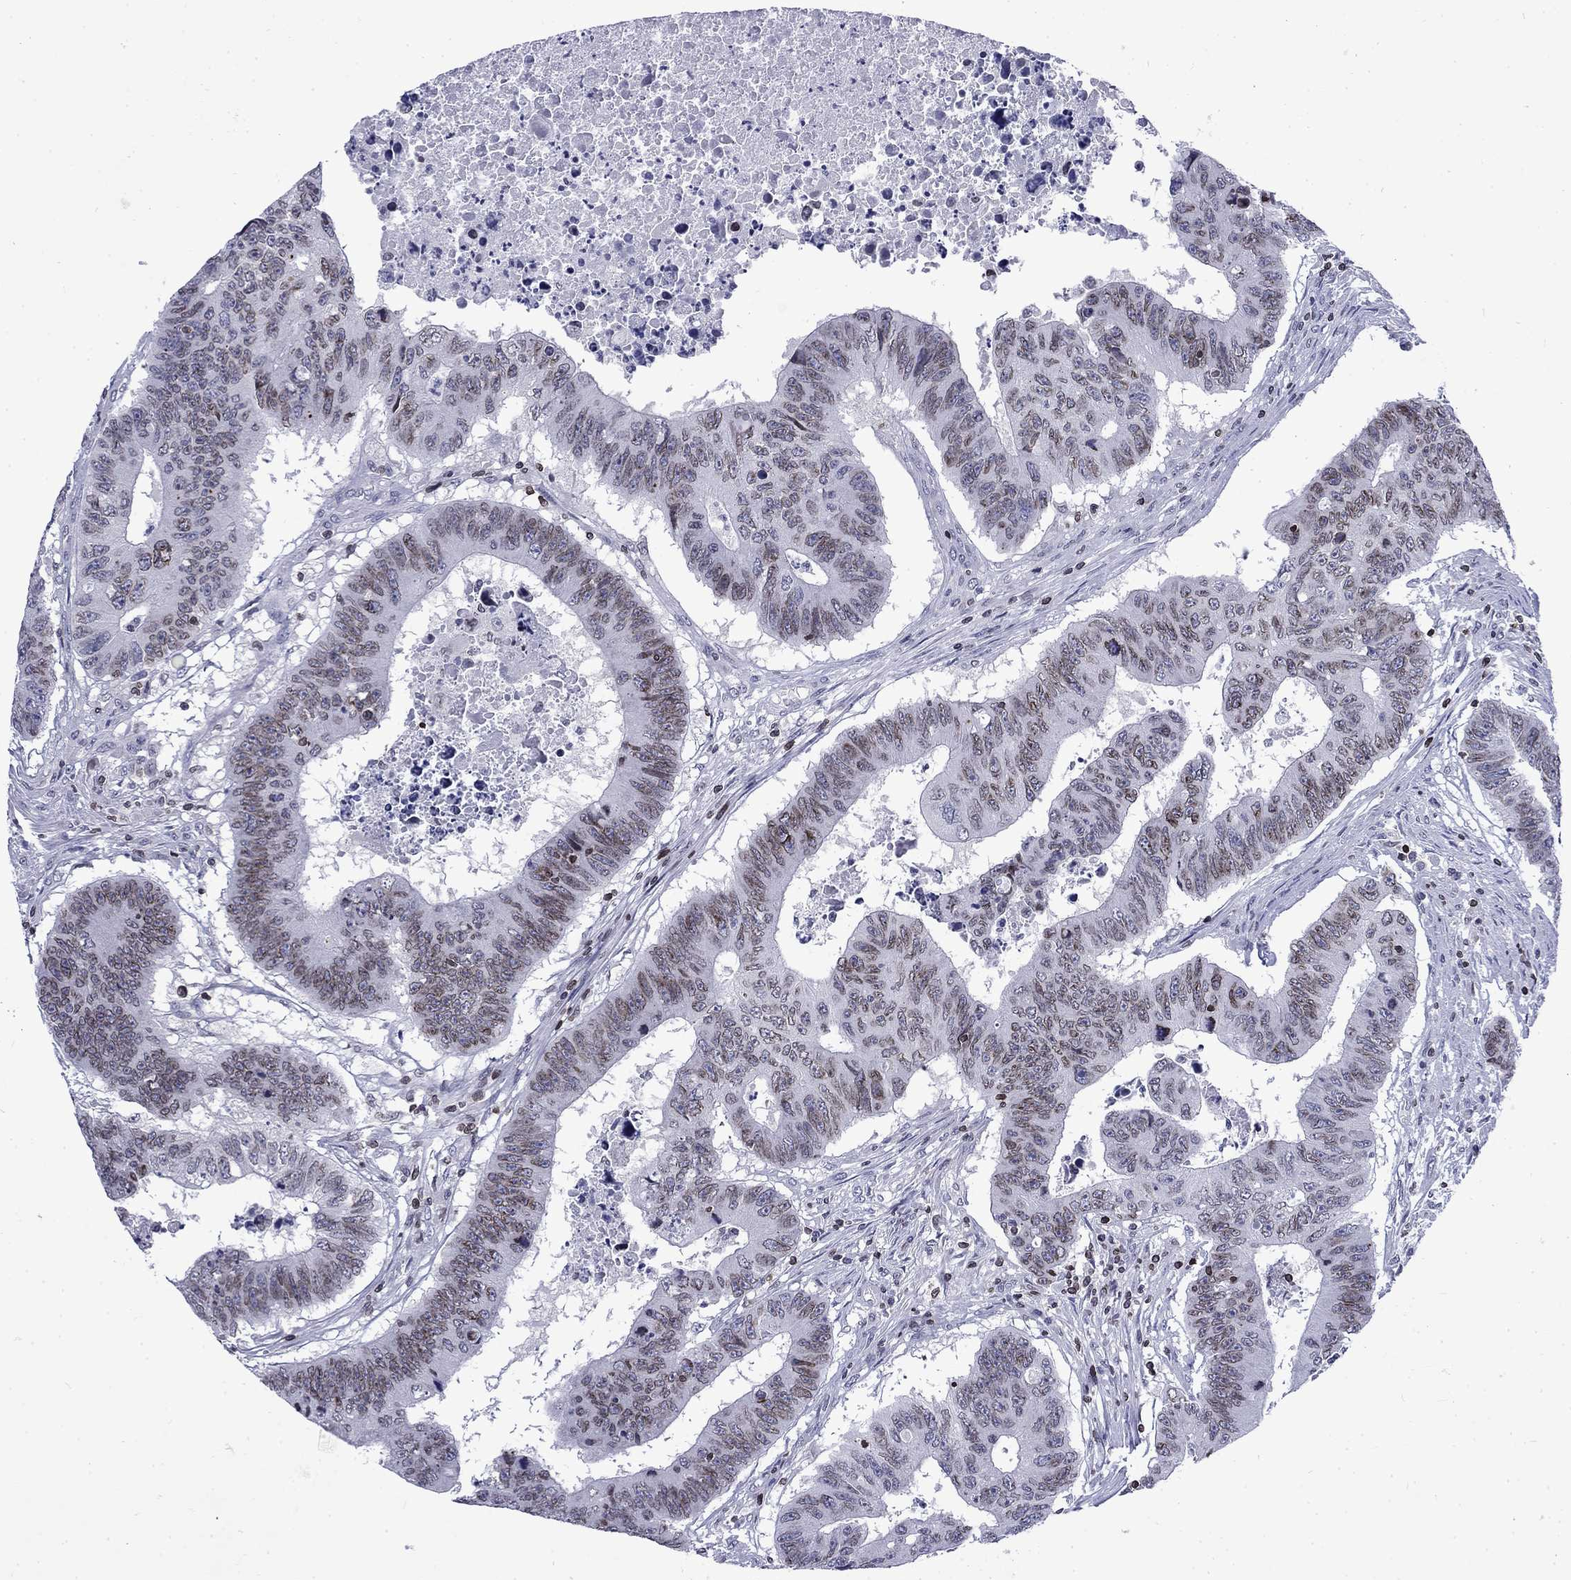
{"staining": {"intensity": "weak", "quantity": "25%-75%", "location": "cytoplasmic/membranous,nuclear"}, "tissue": "colorectal cancer", "cell_type": "Tumor cells", "image_type": "cancer", "snomed": [{"axis": "morphology", "description": "Adenocarcinoma, NOS"}, {"axis": "topography", "description": "Rectum"}], "caption": "Colorectal cancer stained for a protein exhibits weak cytoplasmic/membranous and nuclear positivity in tumor cells.", "gene": "SLA", "patient": {"sex": "female", "age": 85}}